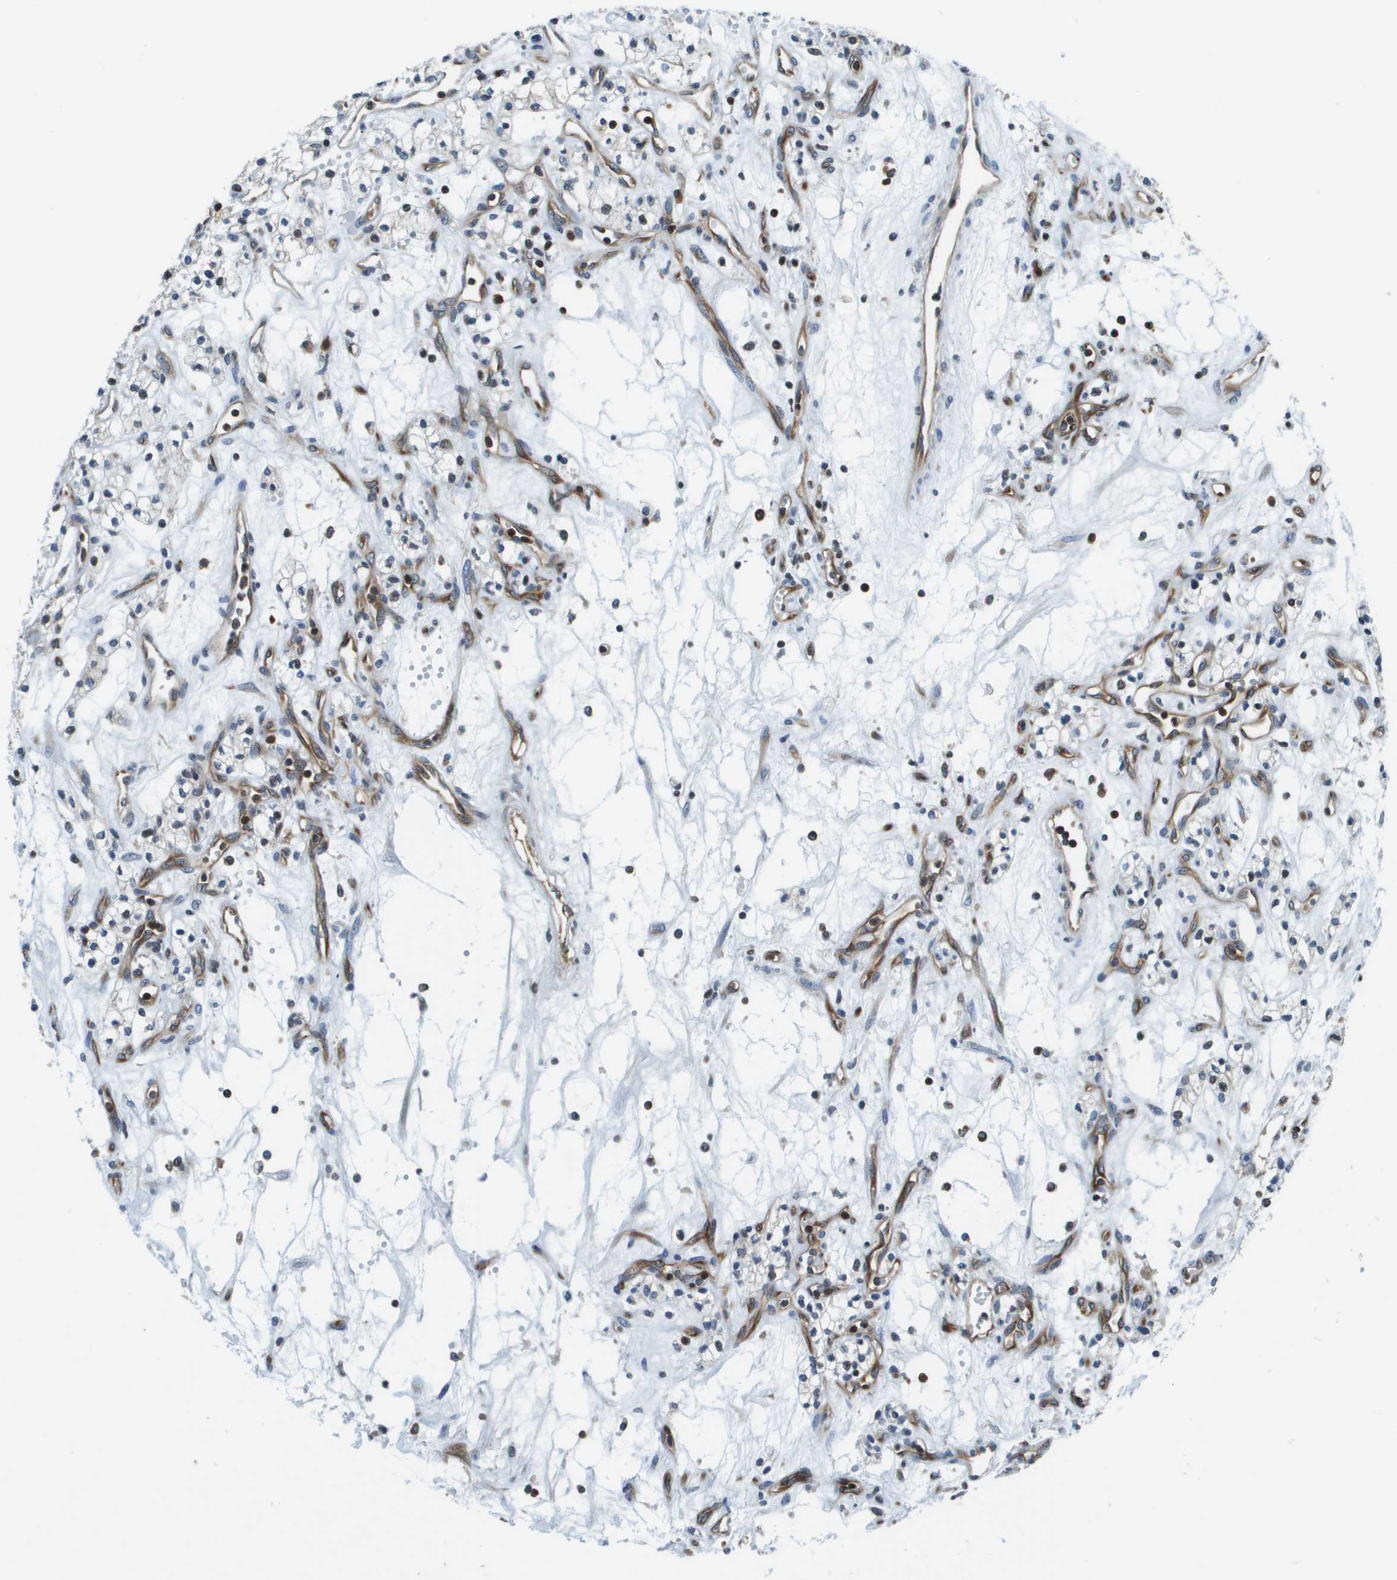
{"staining": {"intensity": "weak", "quantity": ">75%", "location": "cytoplasmic/membranous"}, "tissue": "renal cancer", "cell_type": "Tumor cells", "image_type": "cancer", "snomed": [{"axis": "morphology", "description": "Adenocarcinoma, NOS"}, {"axis": "topography", "description": "Kidney"}], "caption": "Protein staining by immunohistochemistry exhibits weak cytoplasmic/membranous positivity in about >75% of tumor cells in renal cancer. The staining was performed using DAB (3,3'-diaminobenzidine), with brown indicating positive protein expression. Nuclei are stained blue with hematoxylin.", "gene": "ESYT1", "patient": {"sex": "male", "age": 59}}